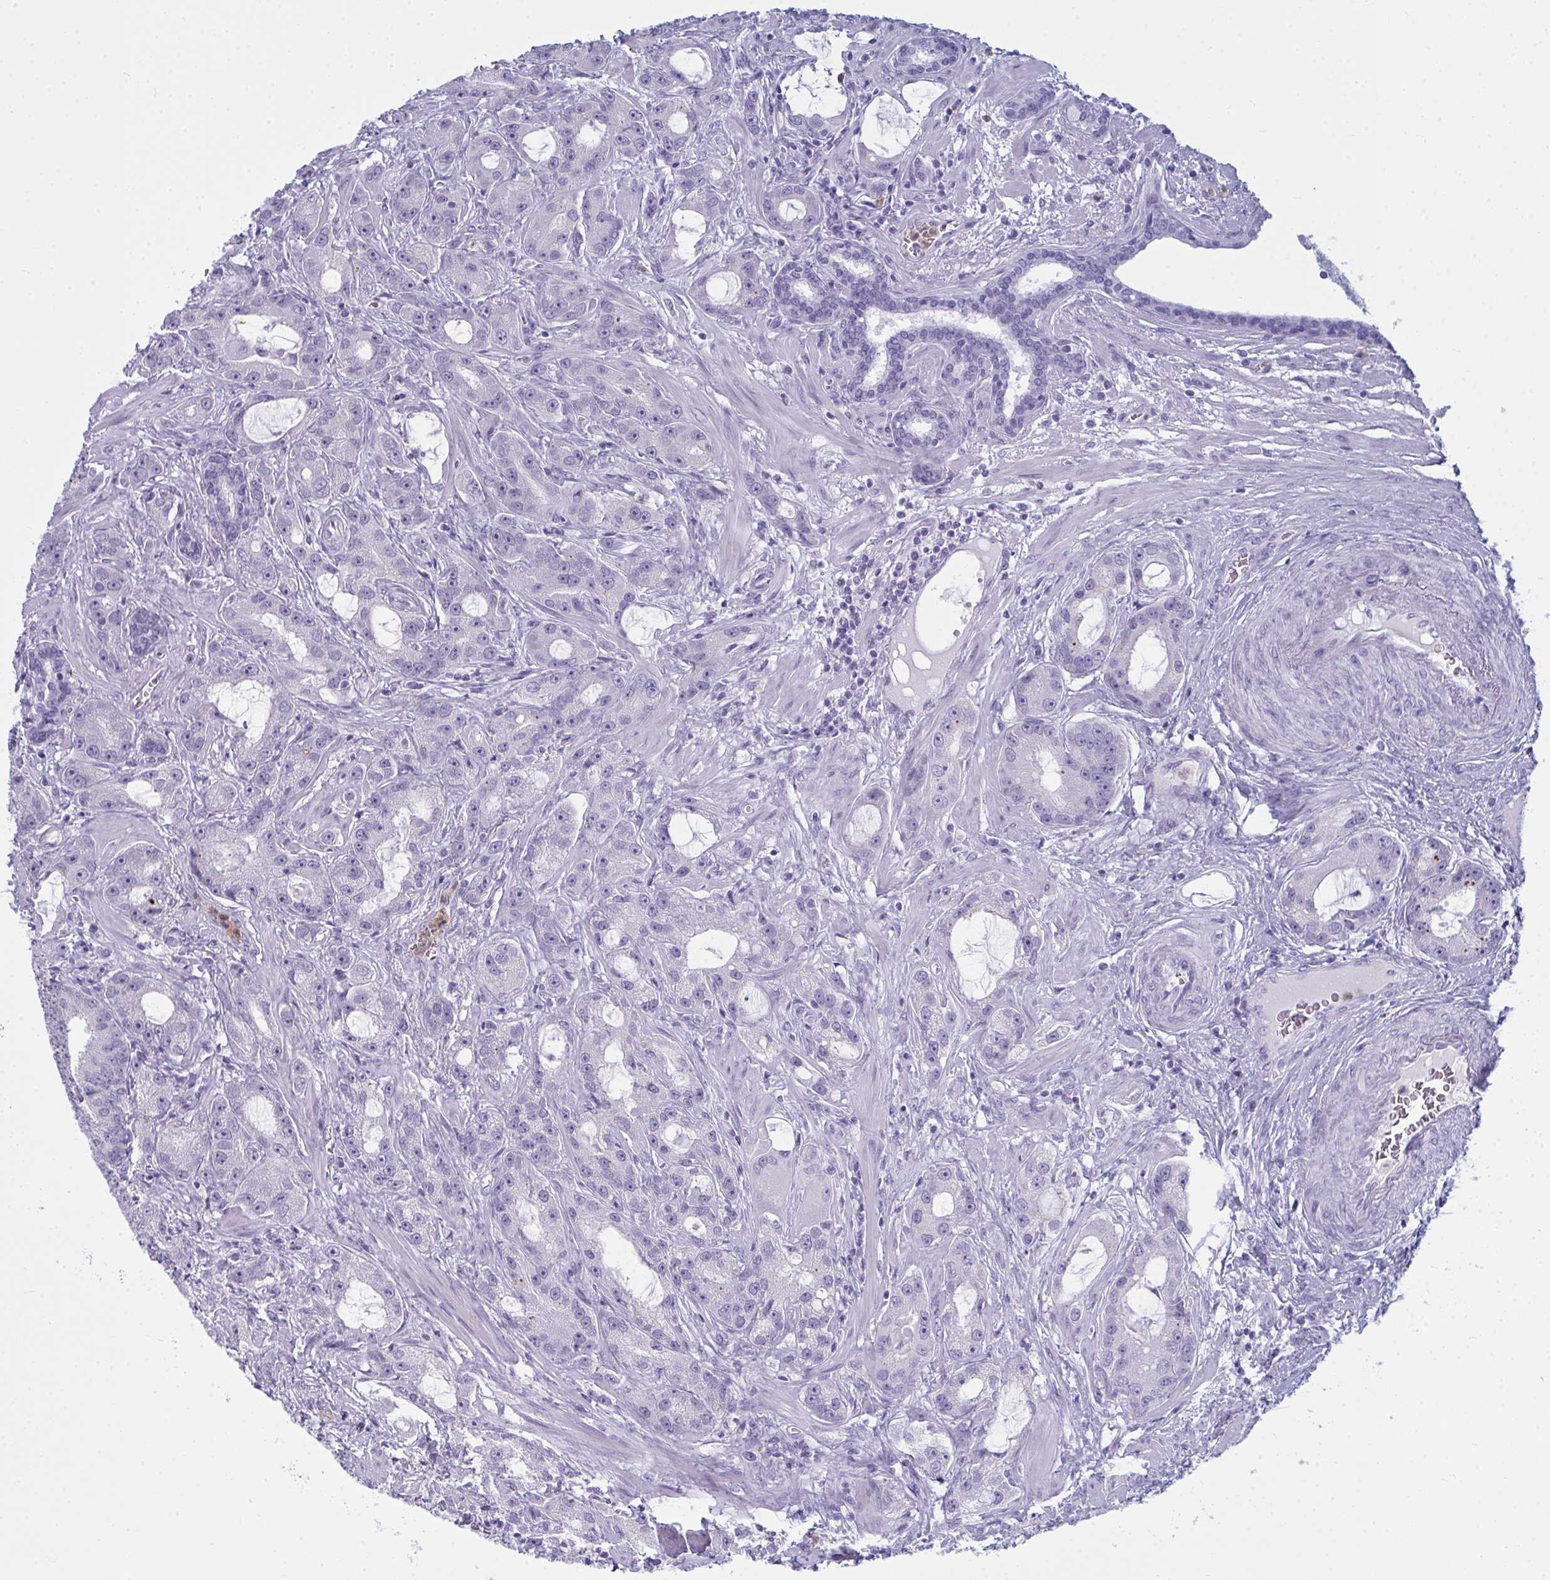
{"staining": {"intensity": "weak", "quantity": "<25%", "location": "cytoplasmic/membranous"}, "tissue": "prostate cancer", "cell_type": "Tumor cells", "image_type": "cancer", "snomed": [{"axis": "morphology", "description": "Adenocarcinoma, High grade"}, {"axis": "topography", "description": "Prostate"}], "caption": "DAB (3,3'-diaminobenzidine) immunohistochemical staining of prostate high-grade adenocarcinoma demonstrates no significant positivity in tumor cells.", "gene": "SERPINB10", "patient": {"sex": "male", "age": 65}}